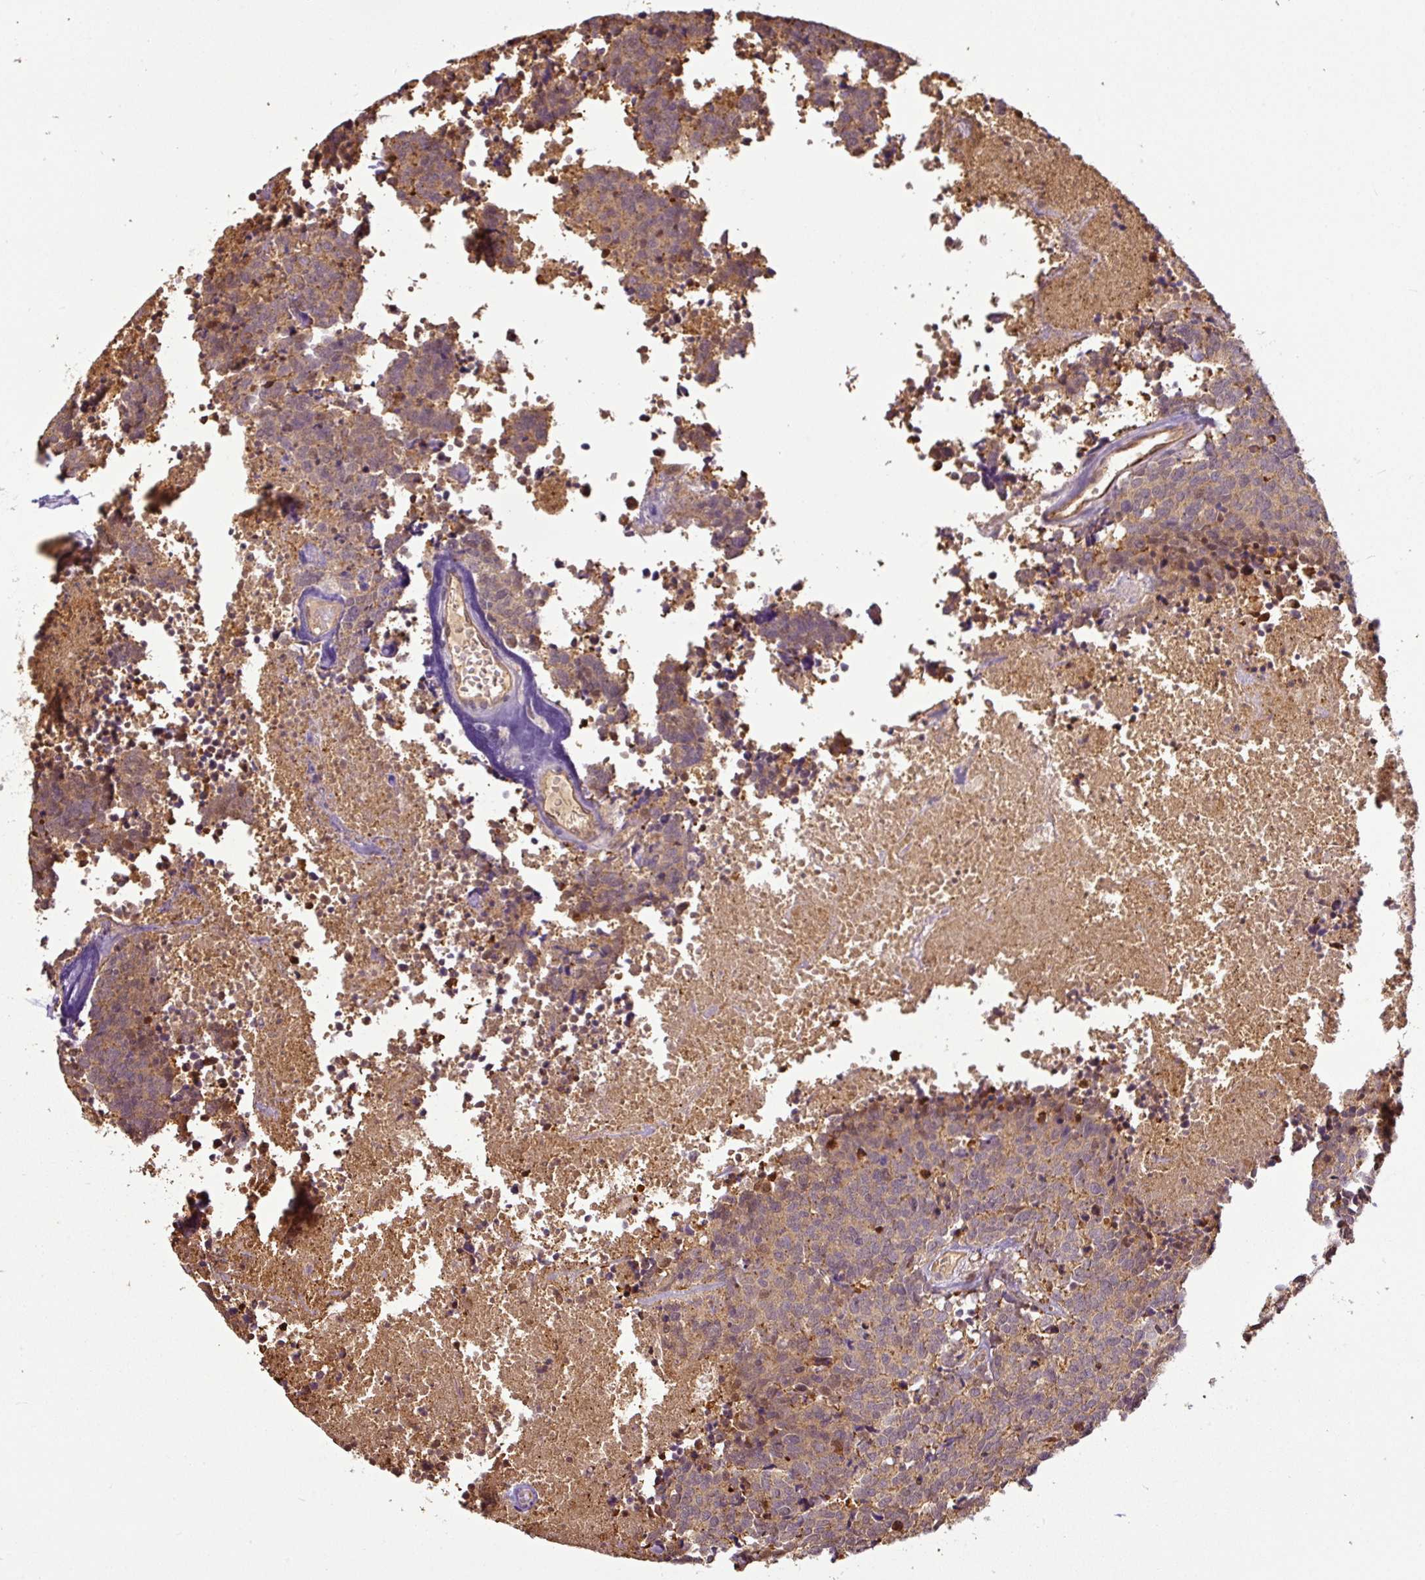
{"staining": {"intensity": "weak", "quantity": ">75%", "location": "cytoplasmic/membranous"}, "tissue": "carcinoid", "cell_type": "Tumor cells", "image_type": "cancer", "snomed": [{"axis": "morphology", "description": "Carcinoid, malignant, NOS"}, {"axis": "topography", "description": "Skin"}], "caption": "This photomicrograph exhibits immunohistochemistry (IHC) staining of carcinoid (malignant), with low weak cytoplasmic/membranous expression in about >75% of tumor cells.", "gene": "ANKRD18A", "patient": {"sex": "female", "age": 79}}